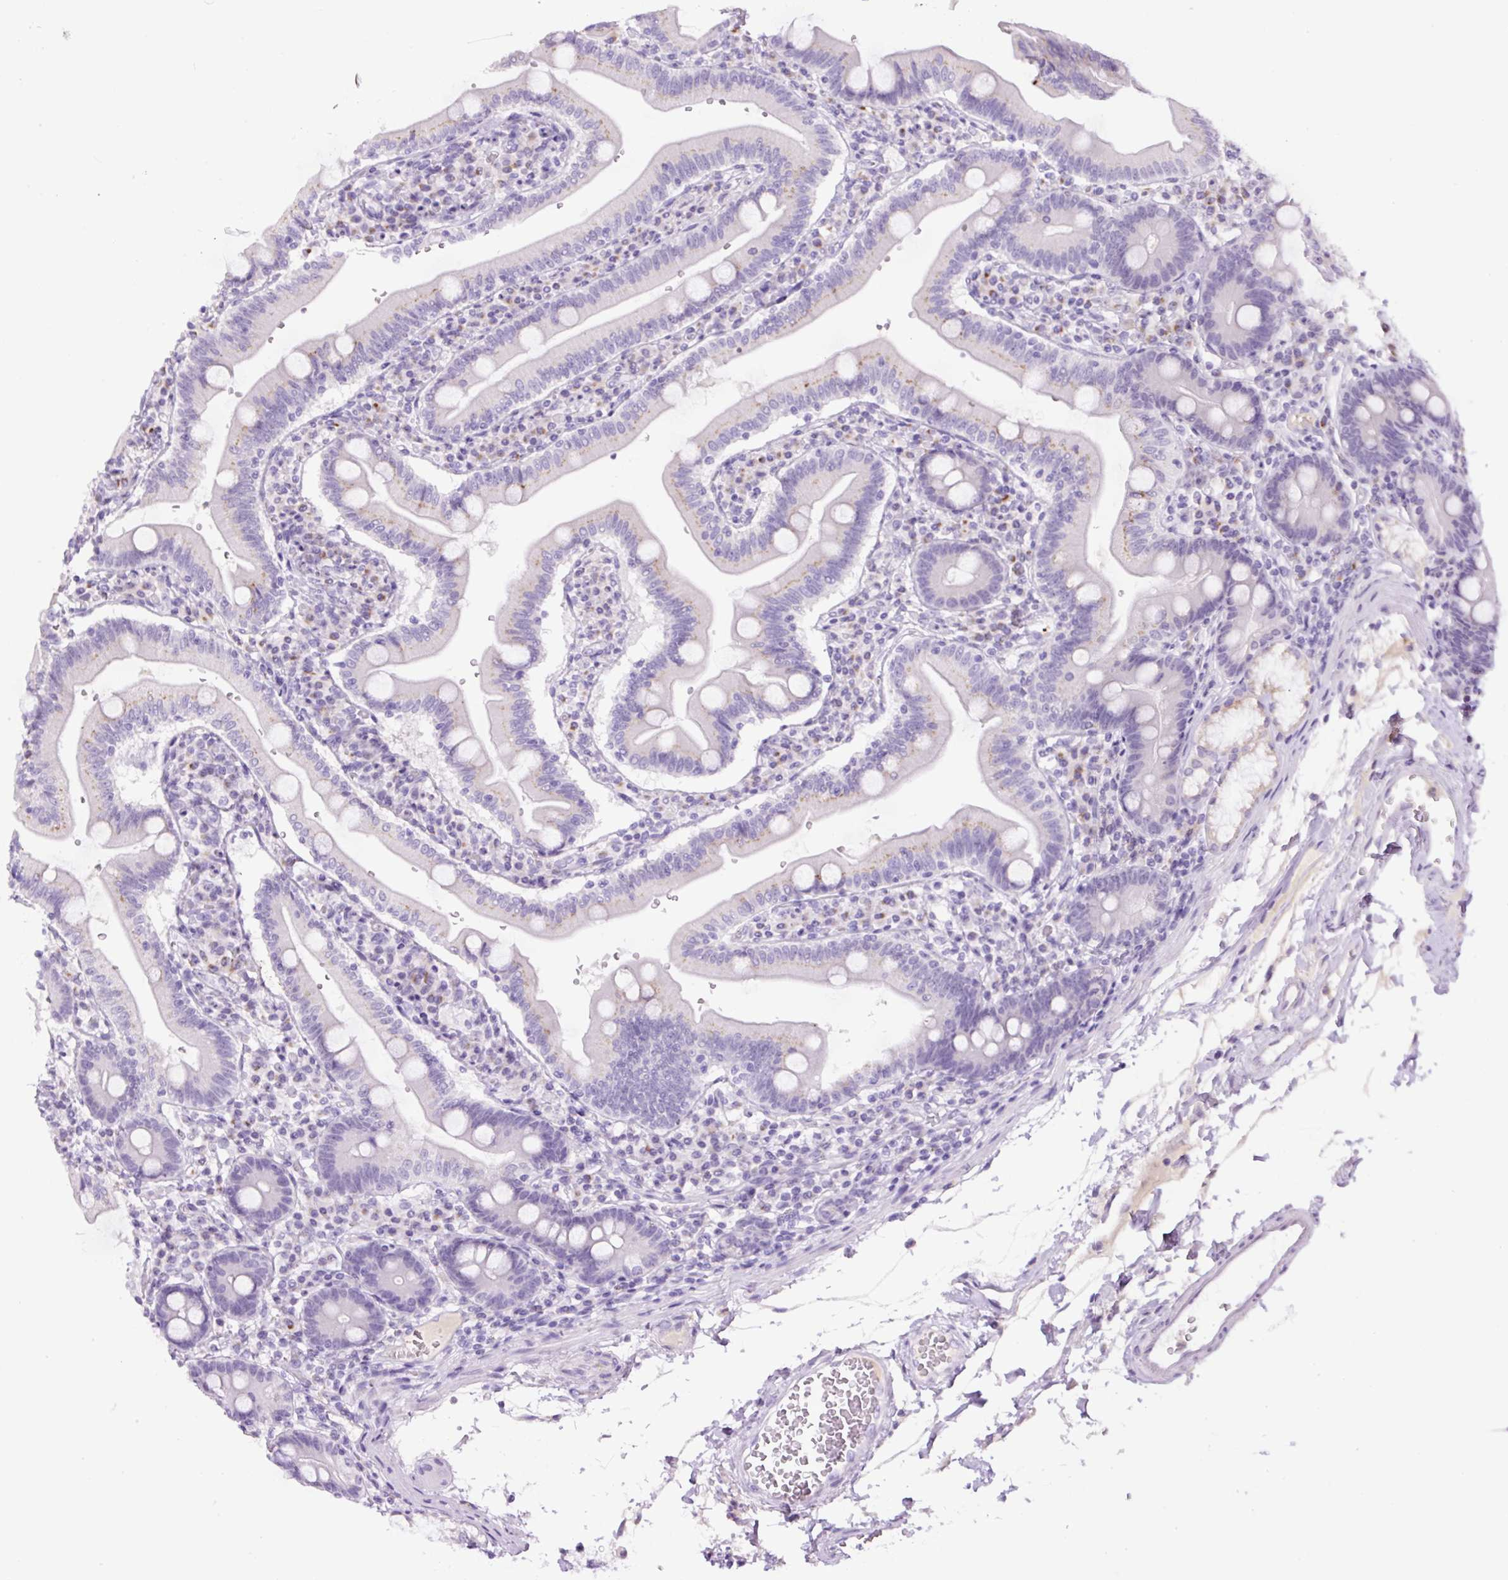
{"staining": {"intensity": "negative", "quantity": "none", "location": "none"}, "tissue": "duodenum", "cell_type": "Glandular cells", "image_type": "normal", "snomed": [{"axis": "morphology", "description": "Normal tissue, NOS"}, {"axis": "topography", "description": "Duodenum"}], "caption": "DAB (3,3'-diaminobenzidine) immunohistochemical staining of benign duodenum exhibits no significant staining in glandular cells.", "gene": "MFSD3", "patient": {"sex": "female", "age": 67}}